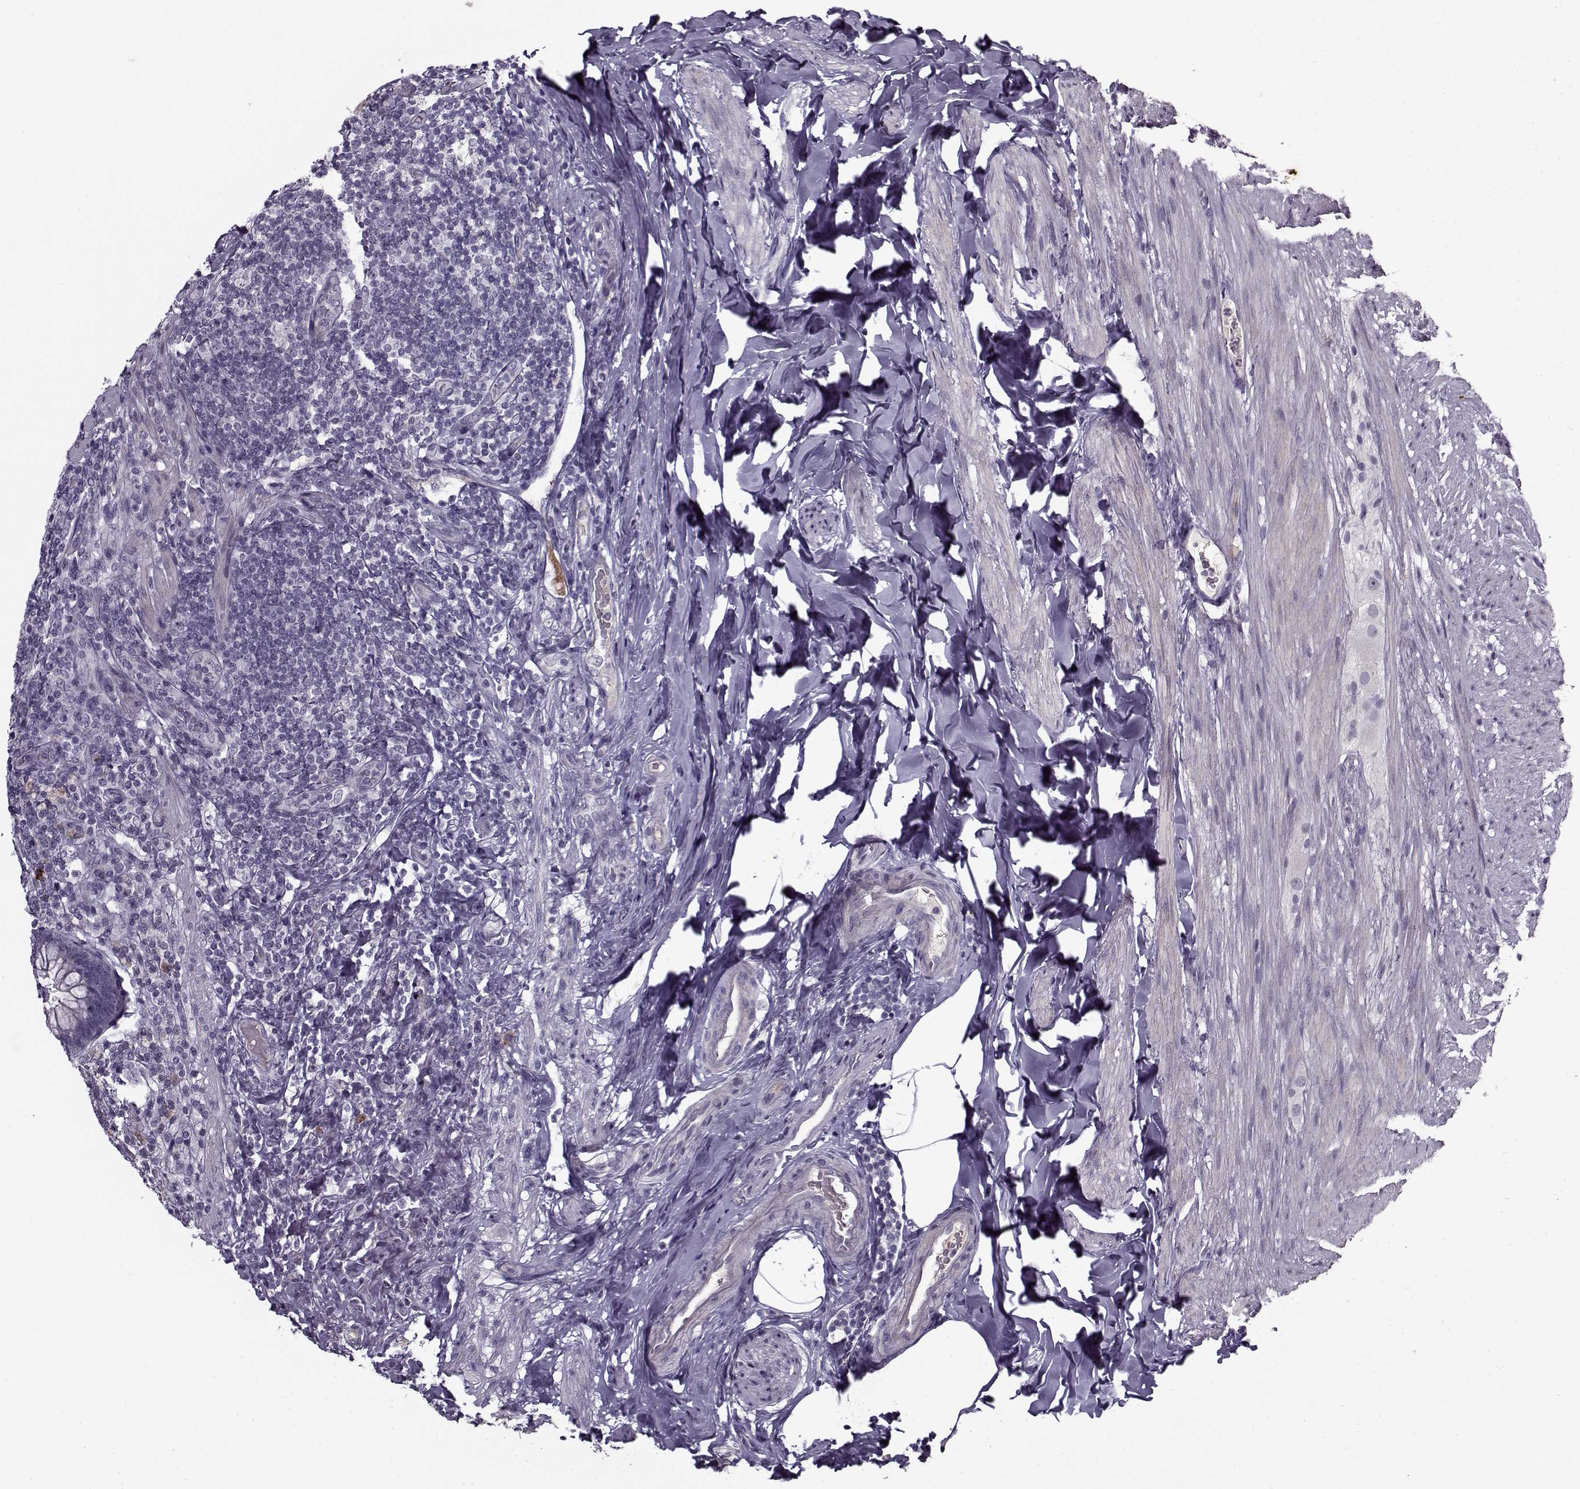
{"staining": {"intensity": "negative", "quantity": "none", "location": "none"}, "tissue": "appendix", "cell_type": "Glandular cells", "image_type": "normal", "snomed": [{"axis": "morphology", "description": "Normal tissue, NOS"}, {"axis": "topography", "description": "Appendix"}], "caption": "DAB immunohistochemical staining of benign appendix exhibits no significant expression in glandular cells. (Stains: DAB immunohistochemistry with hematoxylin counter stain, Microscopy: brightfield microscopy at high magnification).", "gene": "KRT9", "patient": {"sex": "male", "age": 47}}